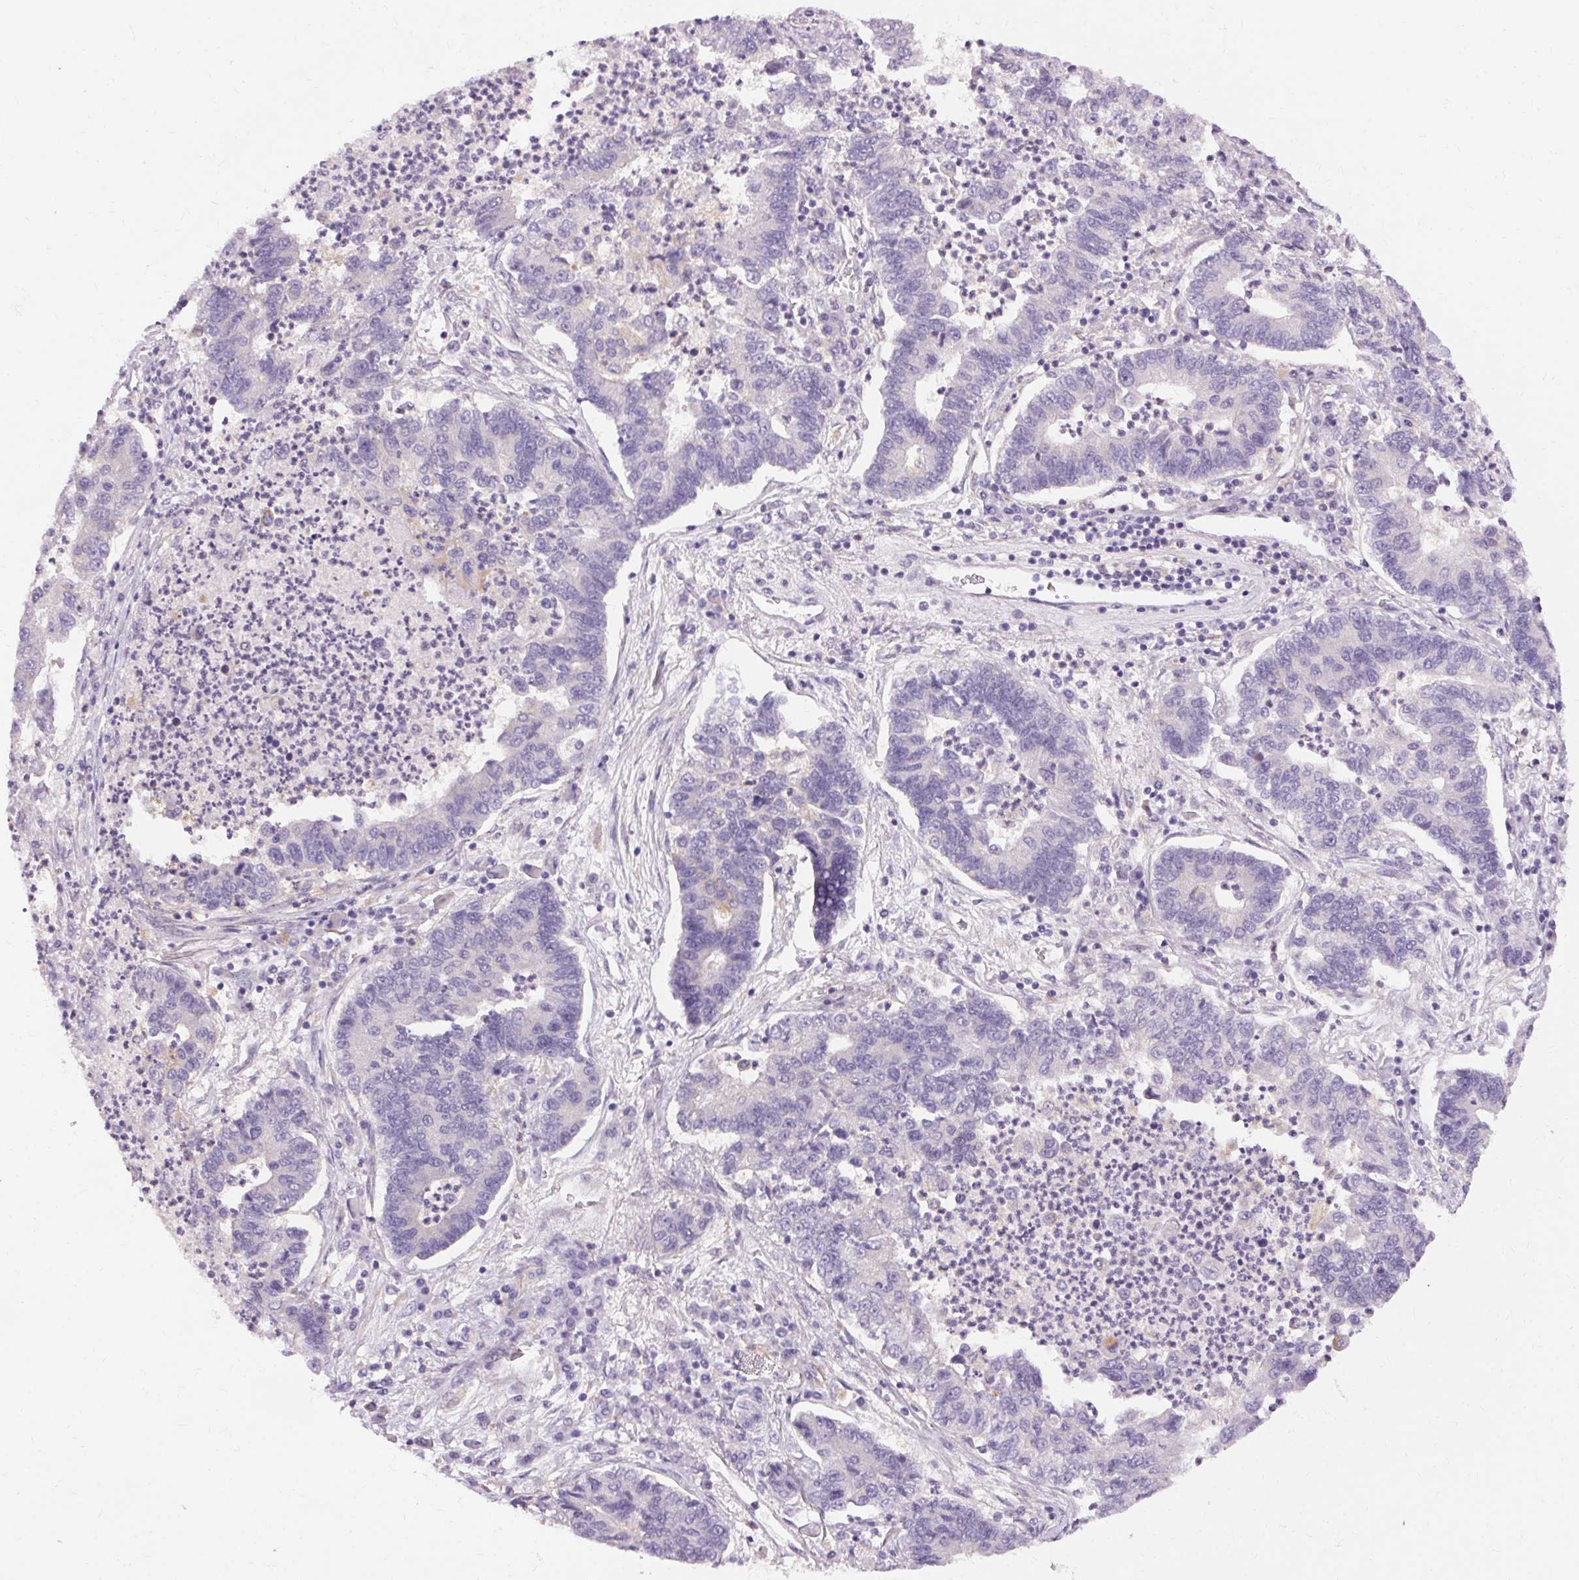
{"staining": {"intensity": "negative", "quantity": "none", "location": "none"}, "tissue": "lung cancer", "cell_type": "Tumor cells", "image_type": "cancer", "snomed": [{"axis": "morphology", "description": "Adenocarcinoma, NOS"}, {"axis": "topography", "description": "Lung"}], "caption": "IHC micrograph of adenocarcinoma (lung) stained for a protein (brown), which displays no staining in tumor cells.", "gene": "TM6SF1", "patient": {"sex": "female", "age": 57}}